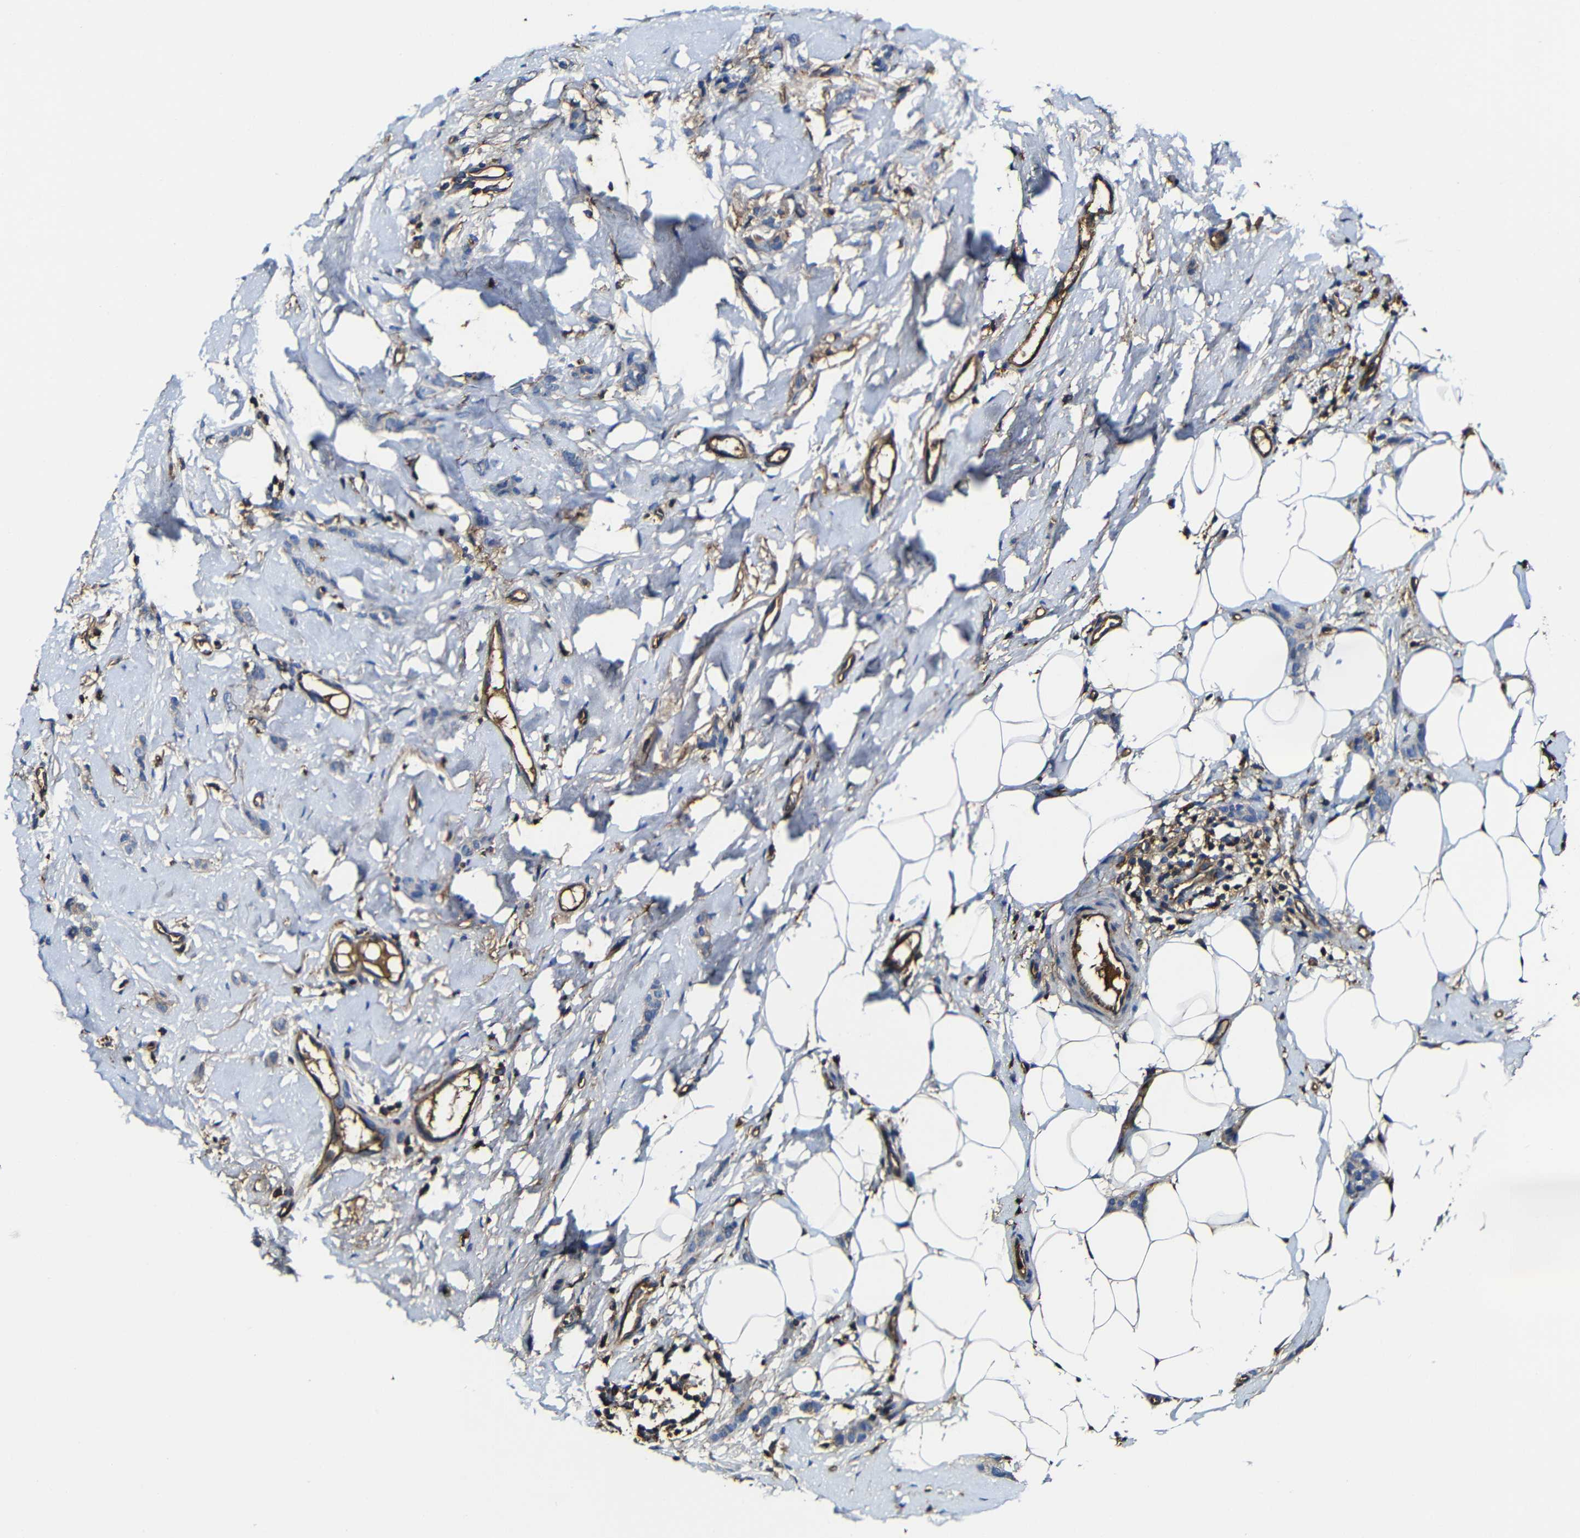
{"staining": {"intensity": "weak", "quantity": "<25%", "location": "cytoplasmic/membranous"}, "tissue": "breast cancer", "cell_type": "Tumor cells", "image_type": "cancer", "snomed": [{"axis": "morphology", "description": "Lobular carcinoma"}, {"axis": "topography", "description": "Skin"}, {"axis": "topography", "description": "Breast"}], "caption": "The photomicrograph shows no staining of tumor cells in breast cancer (lobular carcinoma).", "gene": "MSN", "patient": {"sex": "female", "age": 46}}